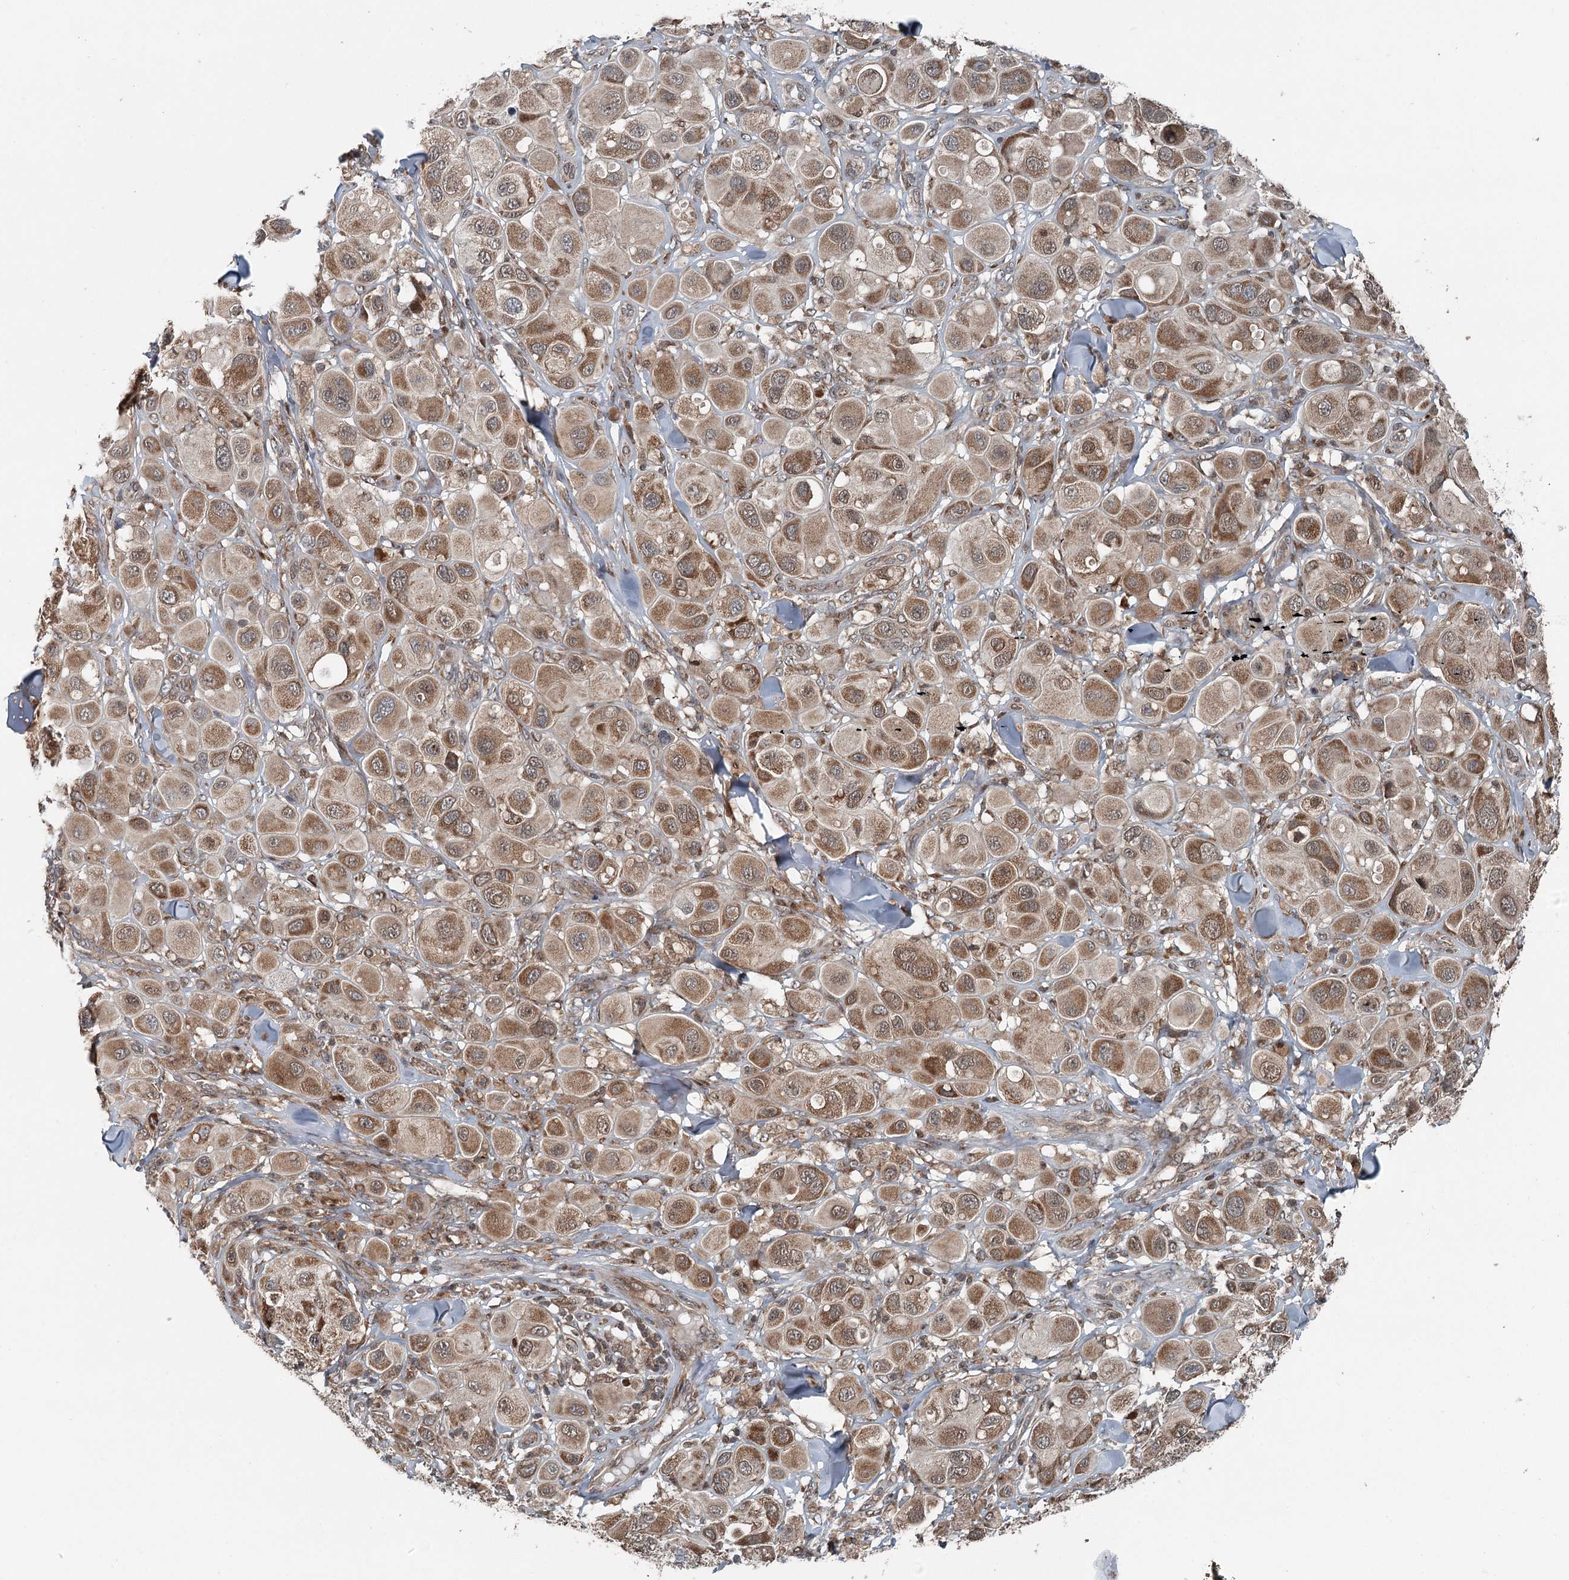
{"staining": {"intensity": "moderate", "quantity": ">75%", "location": "cytoplasmic/membranous"}, "tissue": "melanoma", "cell_type": "Tumor cells", "image_type": "cancer", "snomed": [{"axis": "morphology", "description": "Malignant melanoma, Metastatic site"}, {"axis": "topography", "description": "Skin"}], "caption": "Protein expression by immunohistochemistry (IHC) shows moderate cytoplasmic/membranous expression in approximately >75% of tumor cells in melanoma.", "gene": "WAPL", "patient": {"sex": "male", "age": 41}}